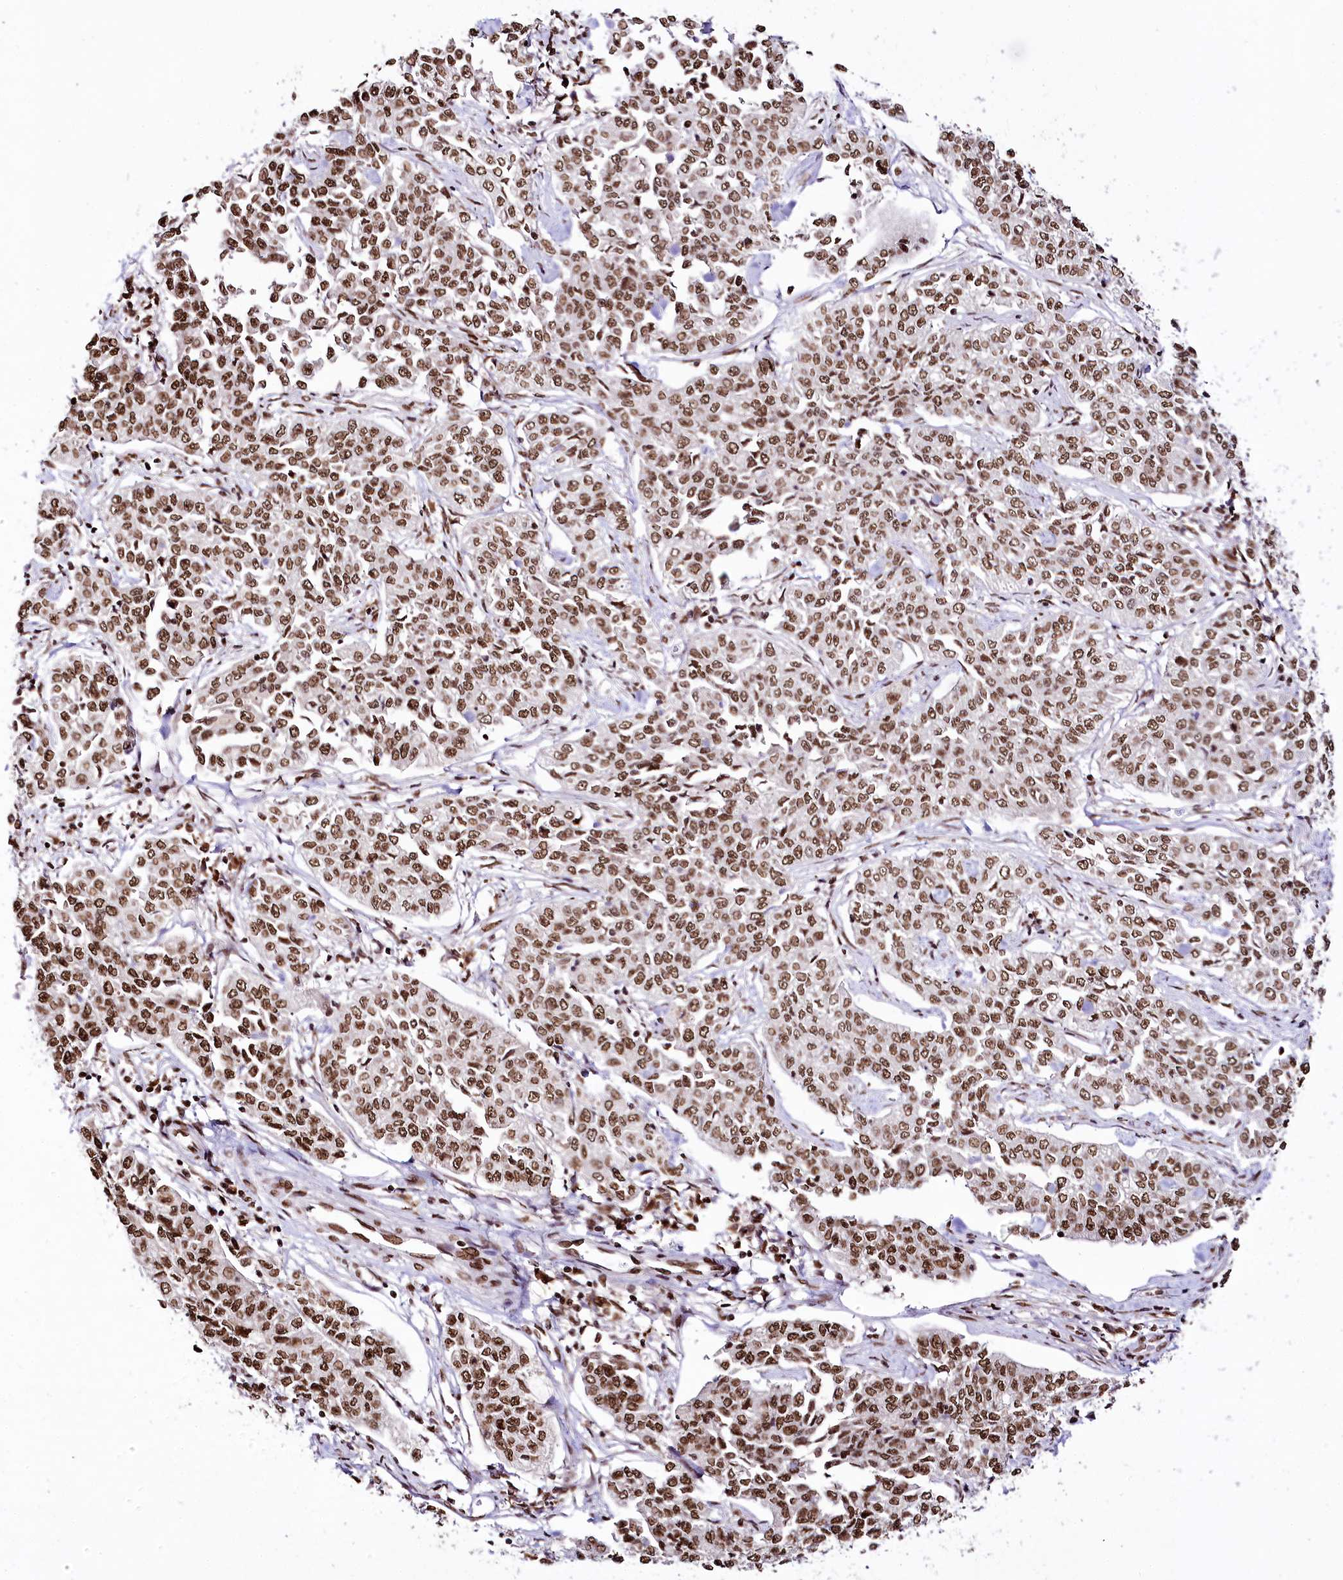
{"staining": {"intensity": "strong", "quantity": ">75%", "location": "nuclear"}, "tissue": "cervical cancer", "cell_type": "Tumor cells", "image_type": "cancer", "snomed": [{"axis": "morphology", "description": "Squamous cell carcinoma, NOS"}, {"axis": "topography", "description": "Cervix"}], "caption": "DAB immunohistochemical staining of cervical squamous cell carcinoma reveals strong nuclear protein positivity in approximately >75% of tumor cells. (Stains: DAB (3,3'-diaminobenzidine) in brown, nuclei in blue, Microscopy: brightfield microscopy at high magnification).", "gene": "SMARCE1", "patient": {"sex": "female", "age": 35}}